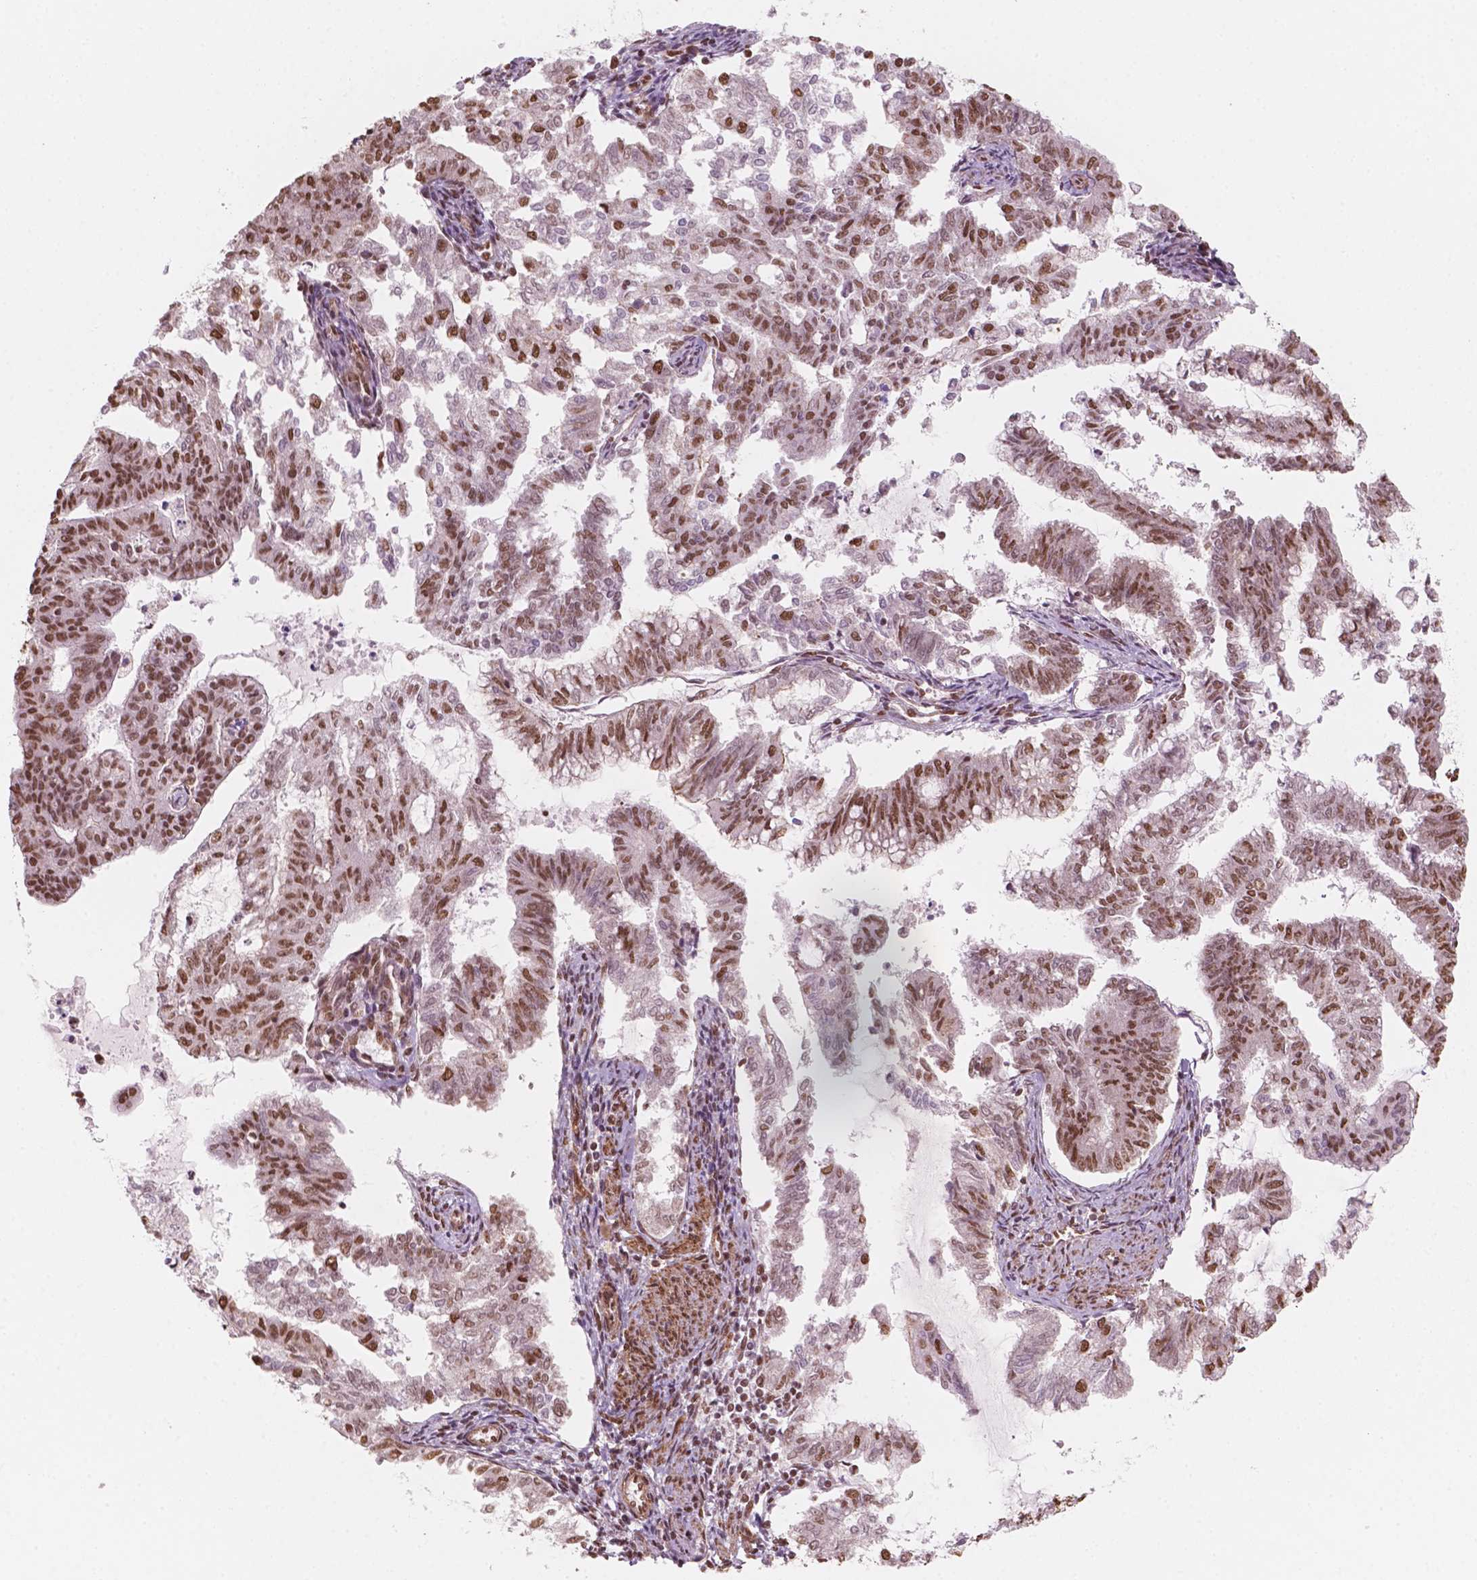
{"staining": {"intensity": "moderate", "quantity": ">75%", "location": "nuclear"}, "tissue": "endometrial cancer", "cell_type": "Tumor cells", "image_type": "cancer", "snomed": [{"axis": "morphology", "description": "Adenocarcinoma, NOS"}, {"axis": "topography", "description": "Endometrium"}], "caption": "The immunohistochemical stain highlights moderate nuclear positivity in tumor cells of adenocarcinoma (endometrial) tissue. Using DAB (3,3'-diaminobenzidine) (brown) and hematoxylin (blue) stains, captured at high magnification using brightfield microscopy.", "gene": "GTF3C5", "patient": {"sex": "female", "age": 79}}